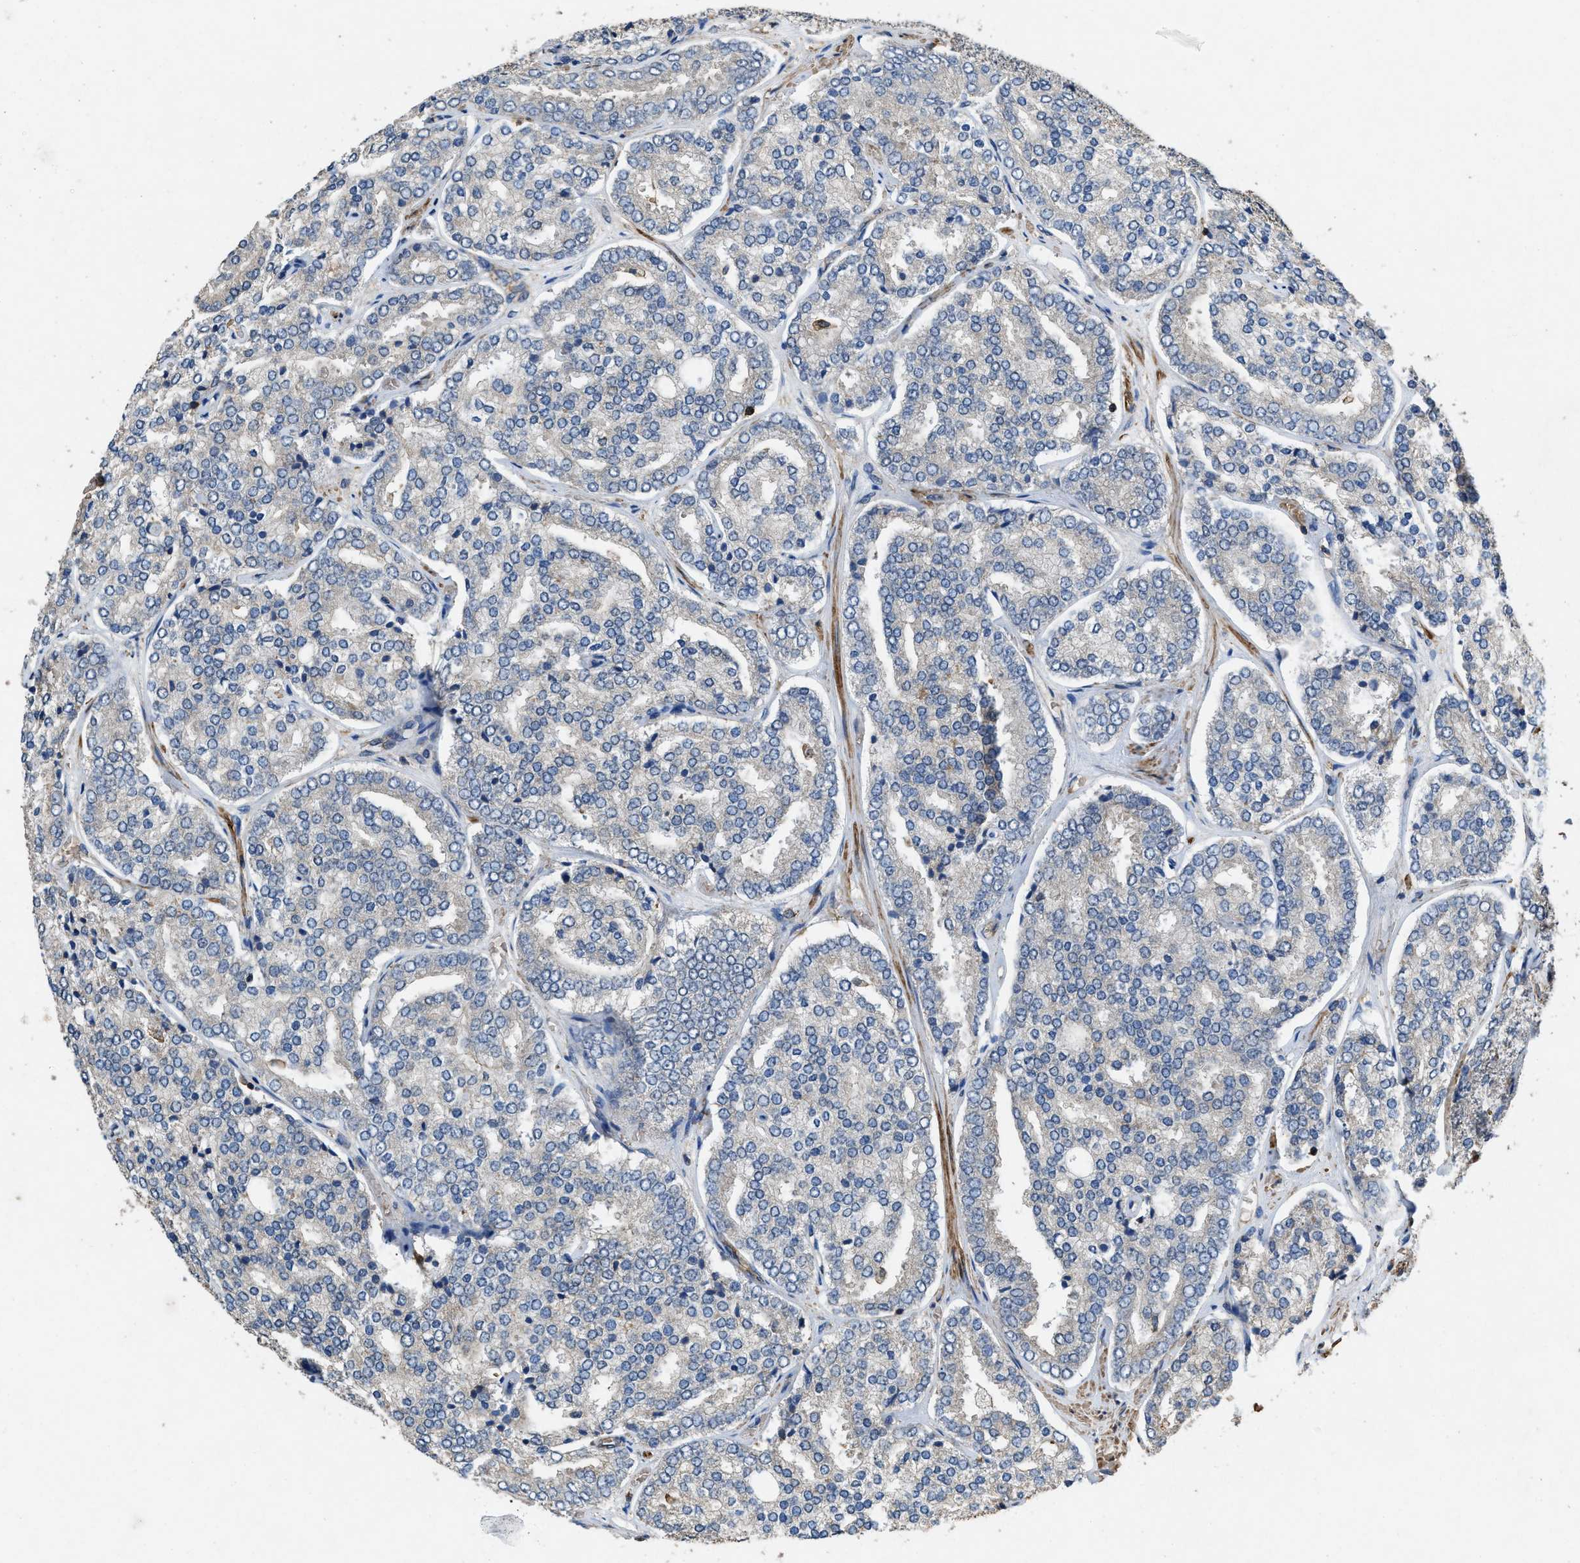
{"staining": {"intensity": "negative", "quantity": "none", "location": "none"}, "tissue": "prostate cancer", "cell_type": "Tumor cells", "image_type": "cancer", "snomed": [{"axis": "morphology", "description": "Adenocarcinoma, High grade"}, {"axis": "topography", "description": "Prostate"}], "caption": "Immunohistochemistry photomicrograph of prostate adenocarcinoma (high-grade) stained for a protein (brown), which demonstrates no positivity in tumor cells.", "gene": "LINGO2", "patient": {"sex": "male", "age": 65}}